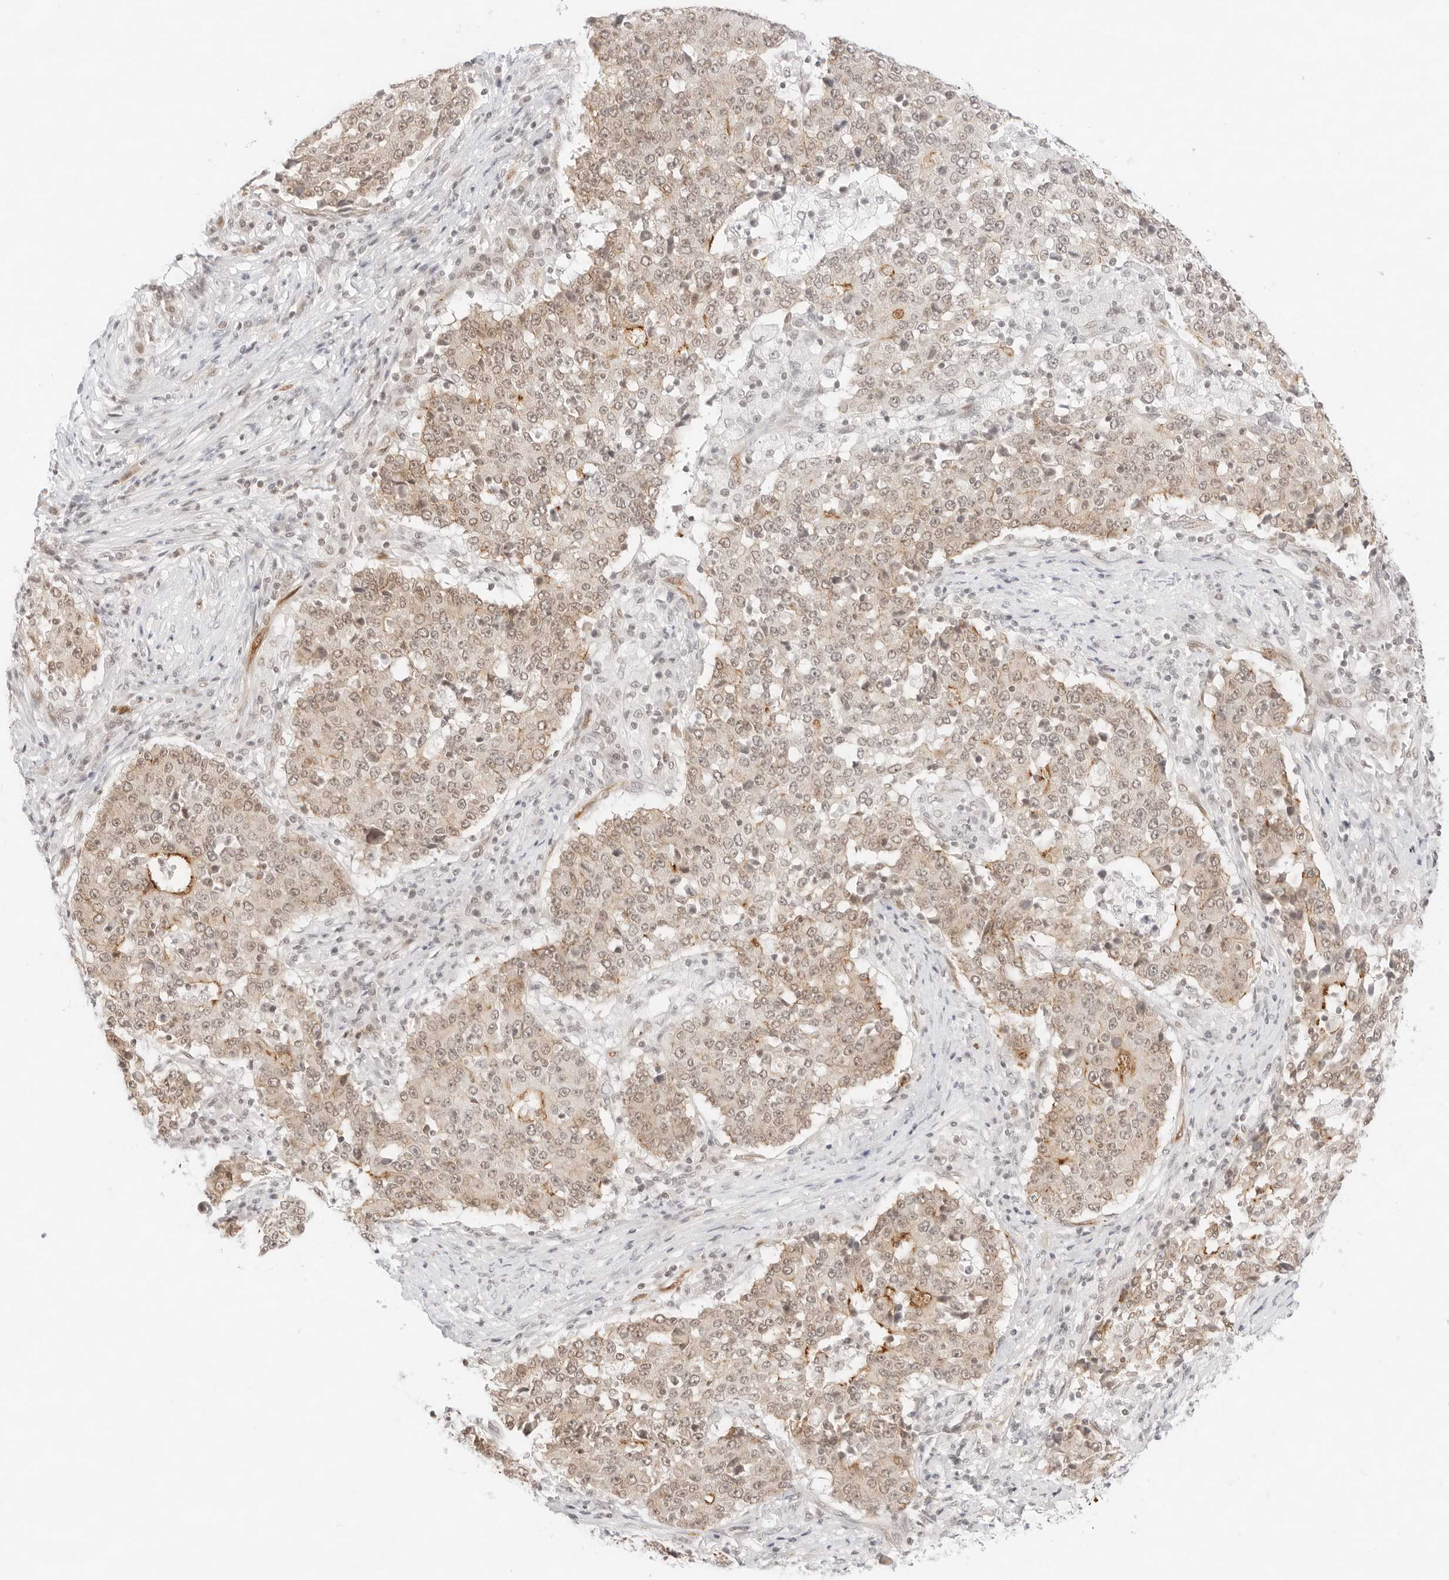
{"staining": {"intensity": "weak", "quantity": "25%-75%", "location": "cytoplasmic/membranous,nuclear"}, "tissue": "stomach cancer", "cell_type": "Tumor cells", "image_type": "cancer", "snomed": [{"axis": "morphology", "description": "Adenocarcinoma, NOS"}, {"axis": "topography", "description": "Stomach"}], "caption": "Stomach cancer stained for a protein displays weak cytoplasmic/membranous and nuclear positivity in tumor cells. (DAB IHC with brightfield microscopy, high magnification).", "gene": "GNAS", "patient": {"sex": "male", "age": 59}}